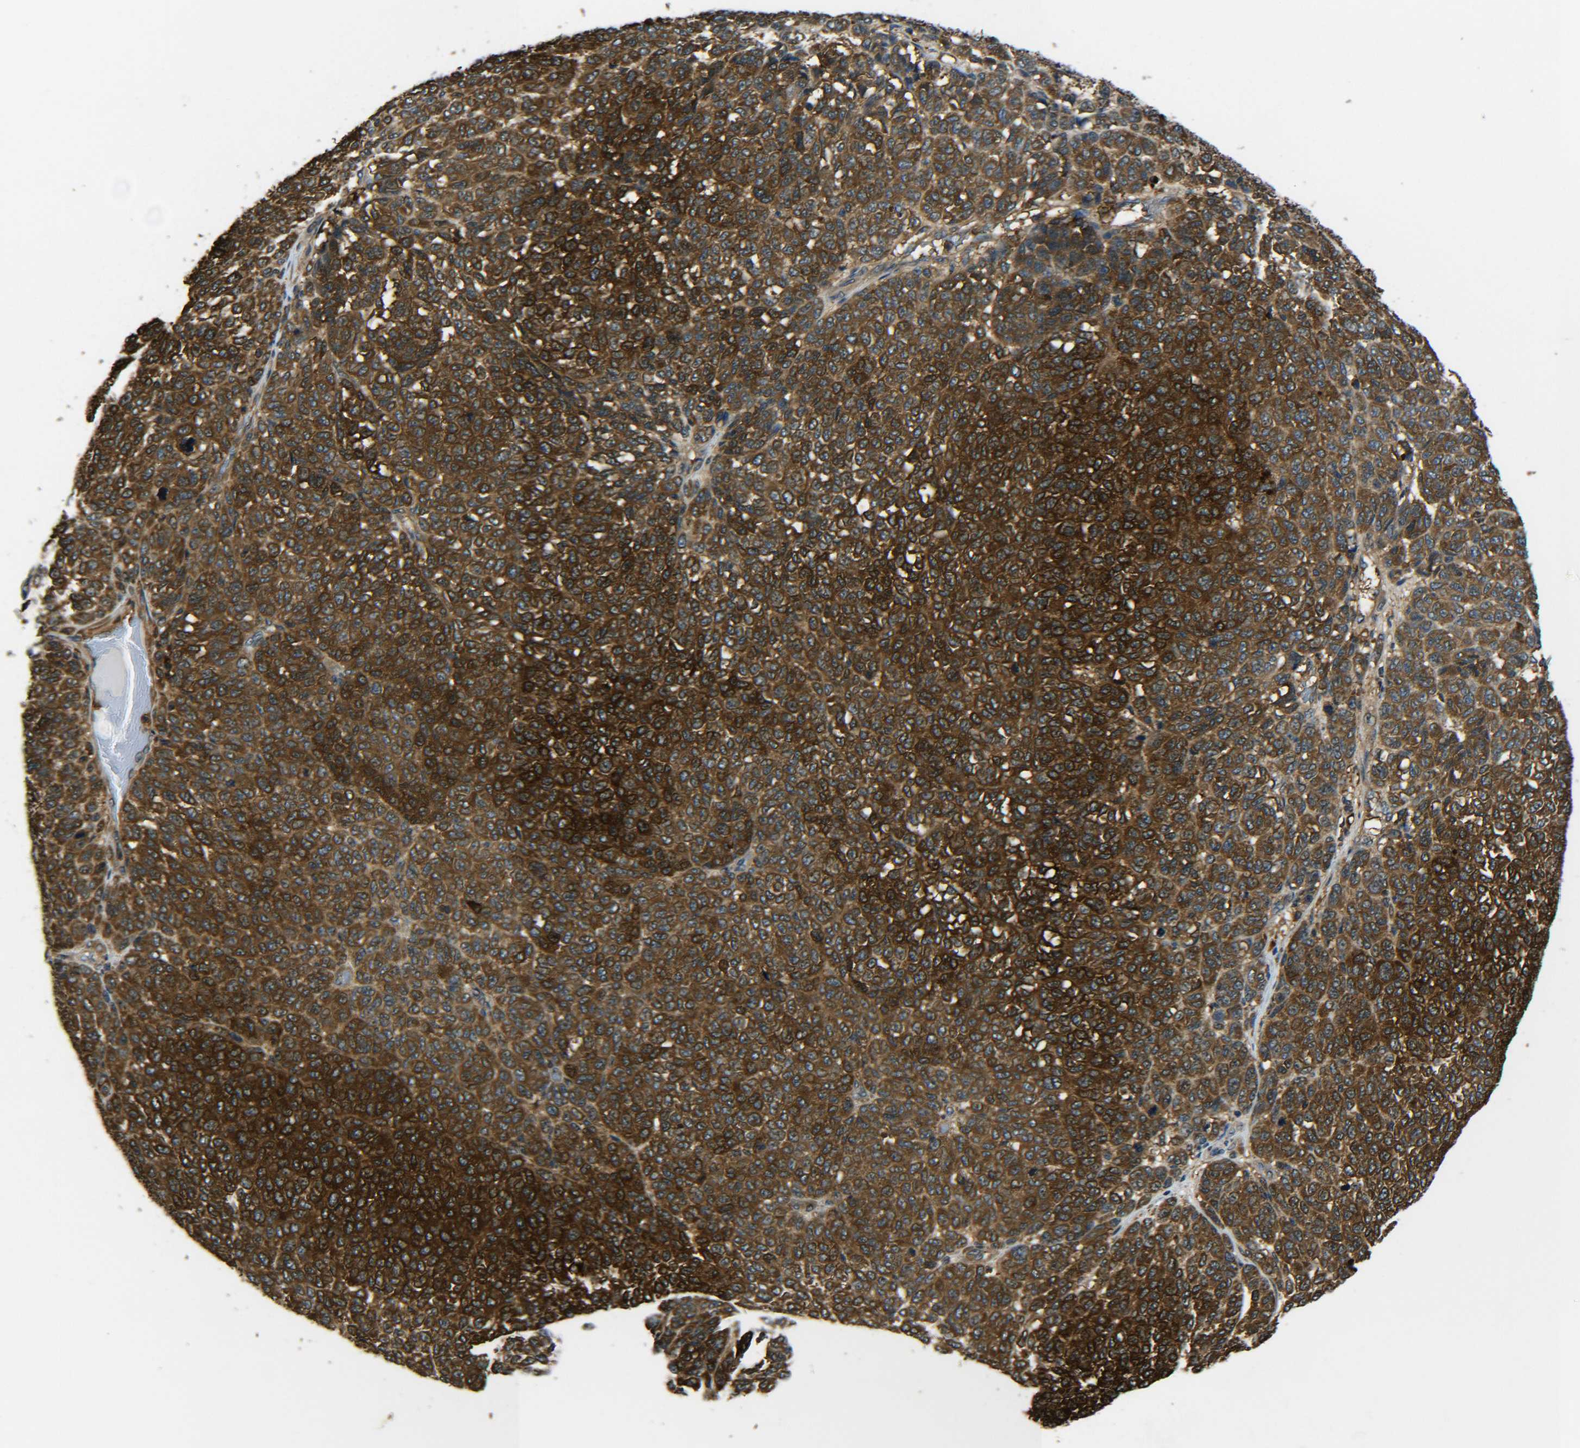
{"staining": {"intensity": "strong", "quantity": ">75%", "location": "cytoplasmic/membranous"}, "tissue": "melanoma", "cell_type": "Tumor cells", "image_type": "cancer", "snomed": [{"axis": "morphology", "description": "Malignant melanoma, NOS"}, {"axis": "topography", "description": "Skin"}], "caption": "This is an image of immunohistochemistry (IHC) staining of malignant melanoma, which shows strong expression in the cytoplasmic/membranous of tumor cells.", "gene": "PREB", "patient": {"sex": "male", "age": 59}}